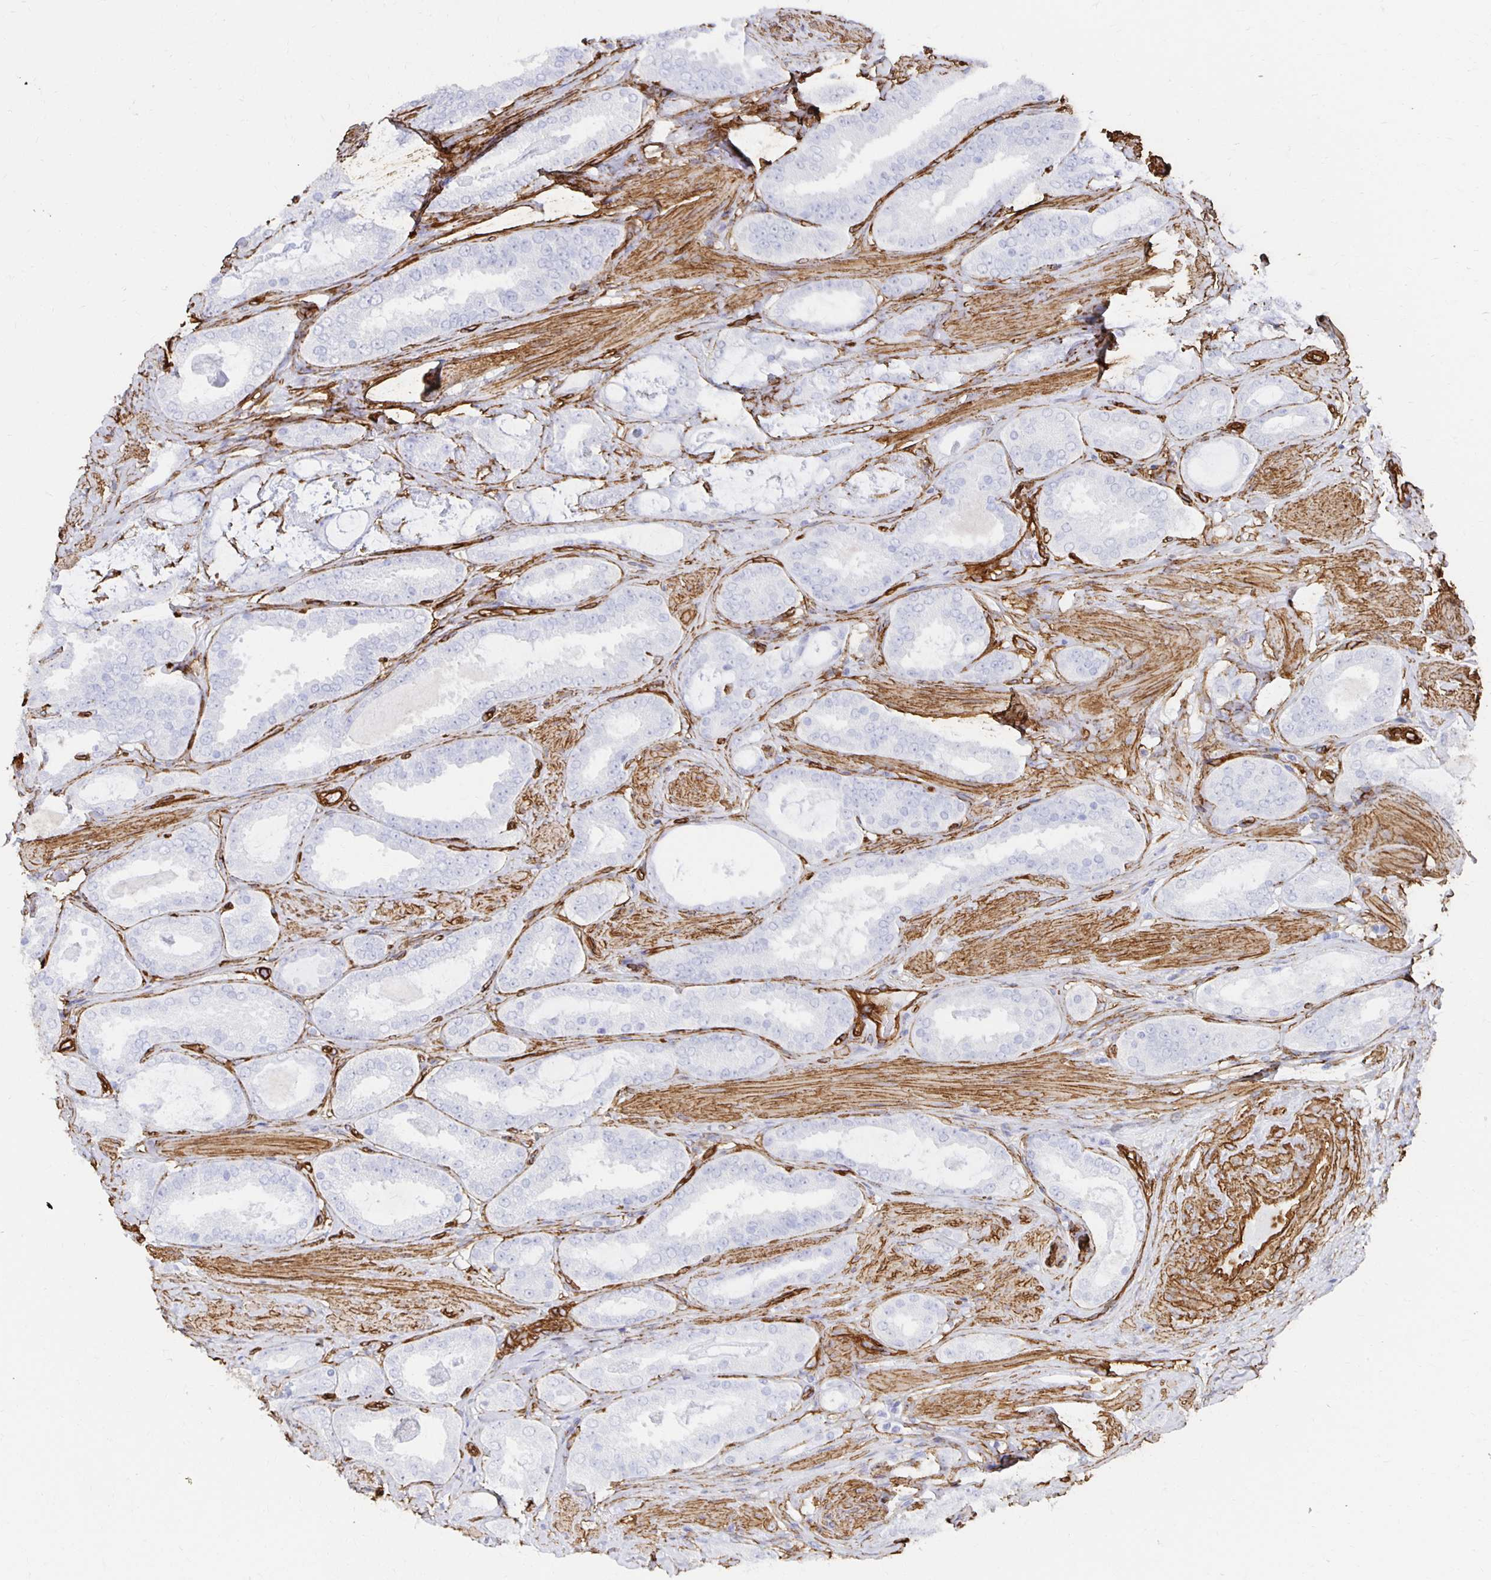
{"staining": {"intensity": "negative", "quantity": "none", "location": "none"}, "tissue": "prostate cancer", "cell_type": "Tumor cells", "image_type": "cancer", "snomed": [{"axis": "morphology", "description": "Adenocarcinoma, High grade"}, {"axis": "topography", "description": "Prostate"}], "caption": "Immunohistochemistry histopathology image of human adenocarcinoma (high-grade) (prostate) stained for a protein (brown), which reveals no expression in tumor cells. The staining was performed using DAB to visualize the protein expression in brown, while the nuclei were stained in blue with hematoxylin (Magnification: 20x).", "gene": "VIPR2", "patient": {"sex": "male", "age": 63}}